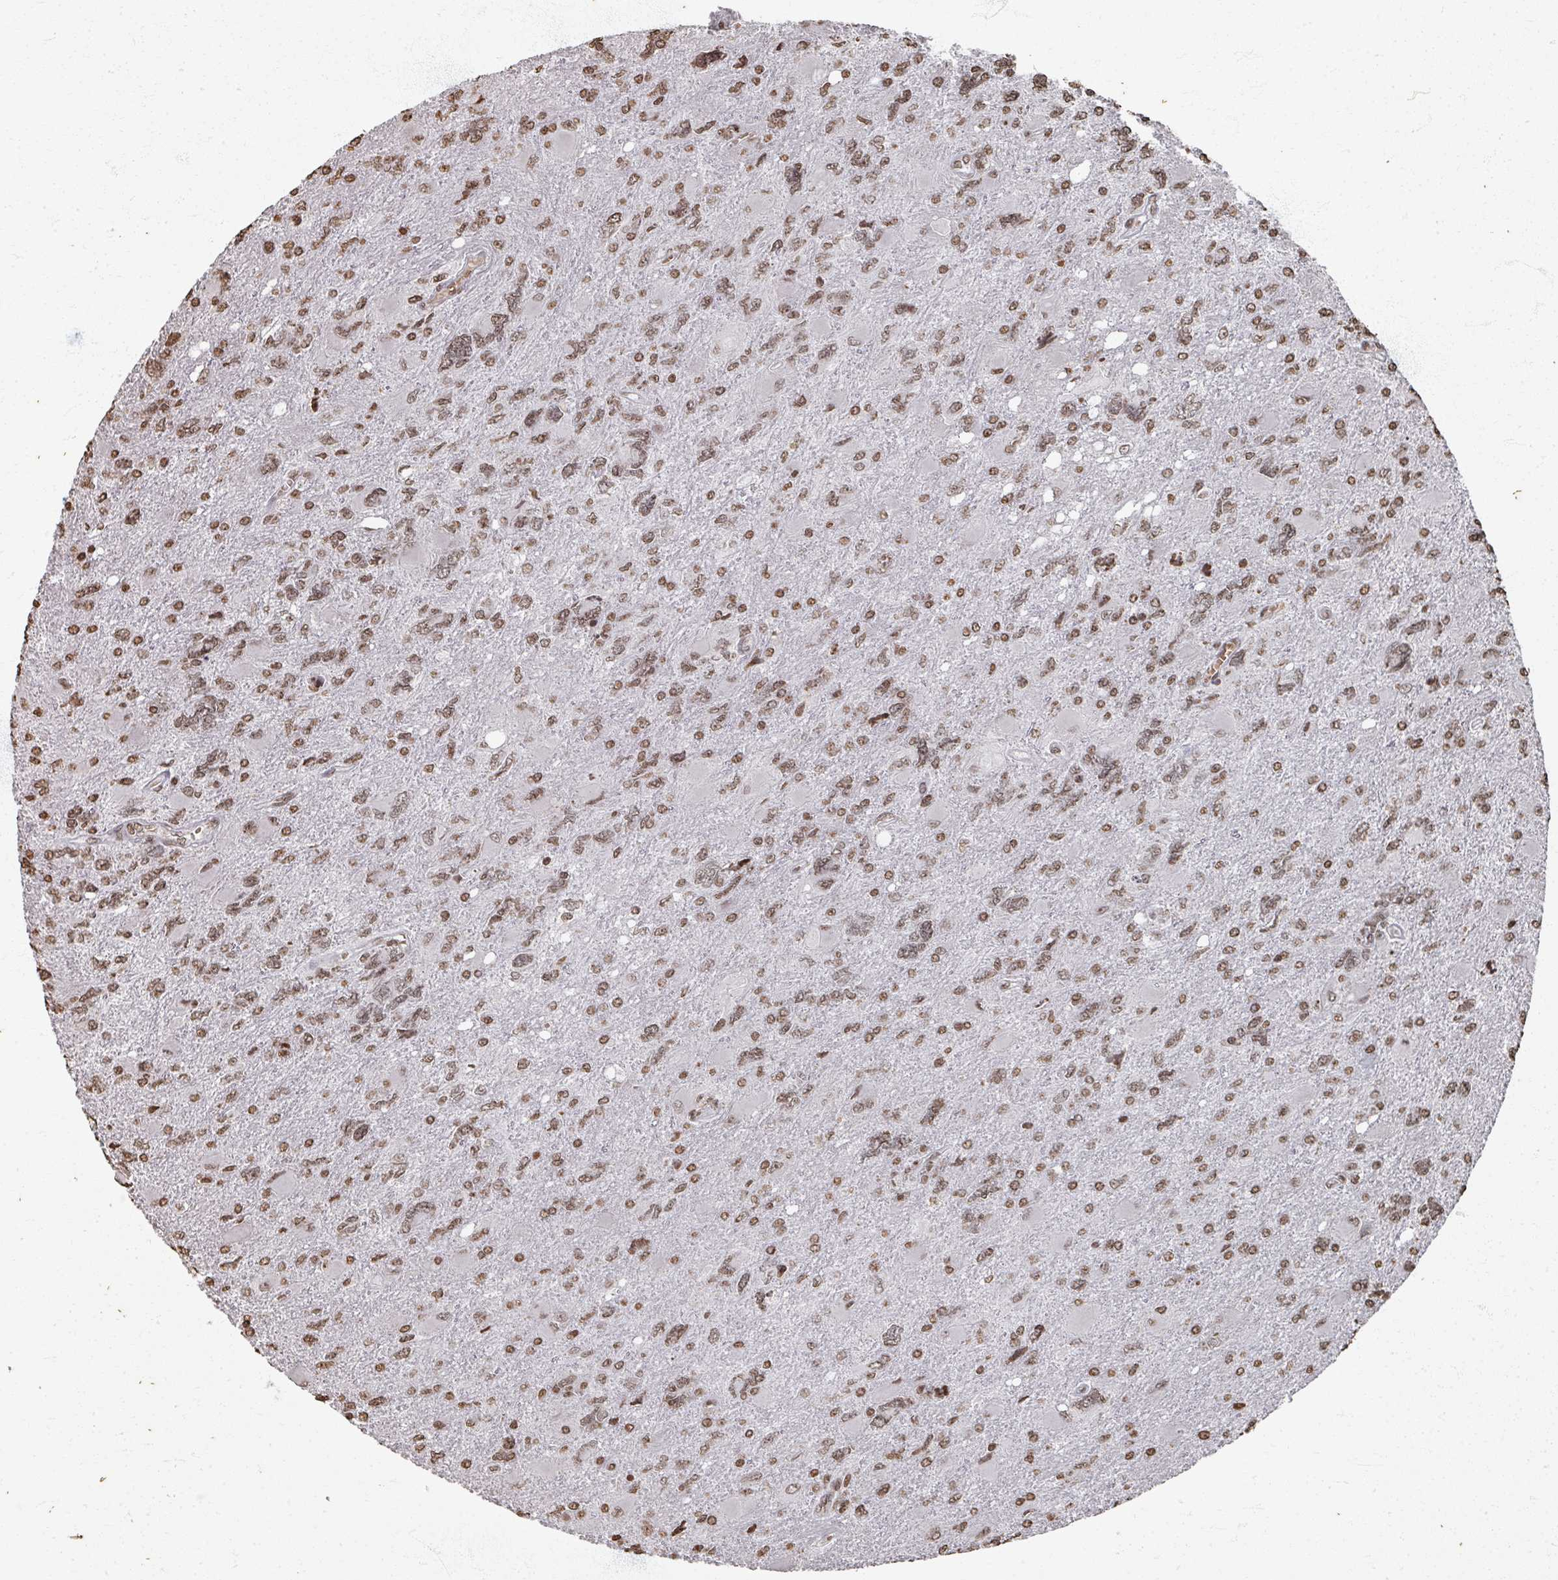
{"staining": {"intensity": "moderate", "quantity": ">75%", "location": "nuclear"}, "tissue": "glioma", "cell_type": "Tumor cells", "image_type": "cancer", "snomed": [{"axis": "morphology", "description": "Glioma, malignant, High grade"}, {"axis": "topography", "description": "Brain"}], "caption": "Moderate nuclear expression is appreciated in about >75% of tumor cells in malignant high-grade glioma. (DAB IHC with brightfield microscopy, high magnification).", "gene": "DCUN1D5", "patient": {"sex": "male", "age": 67}}